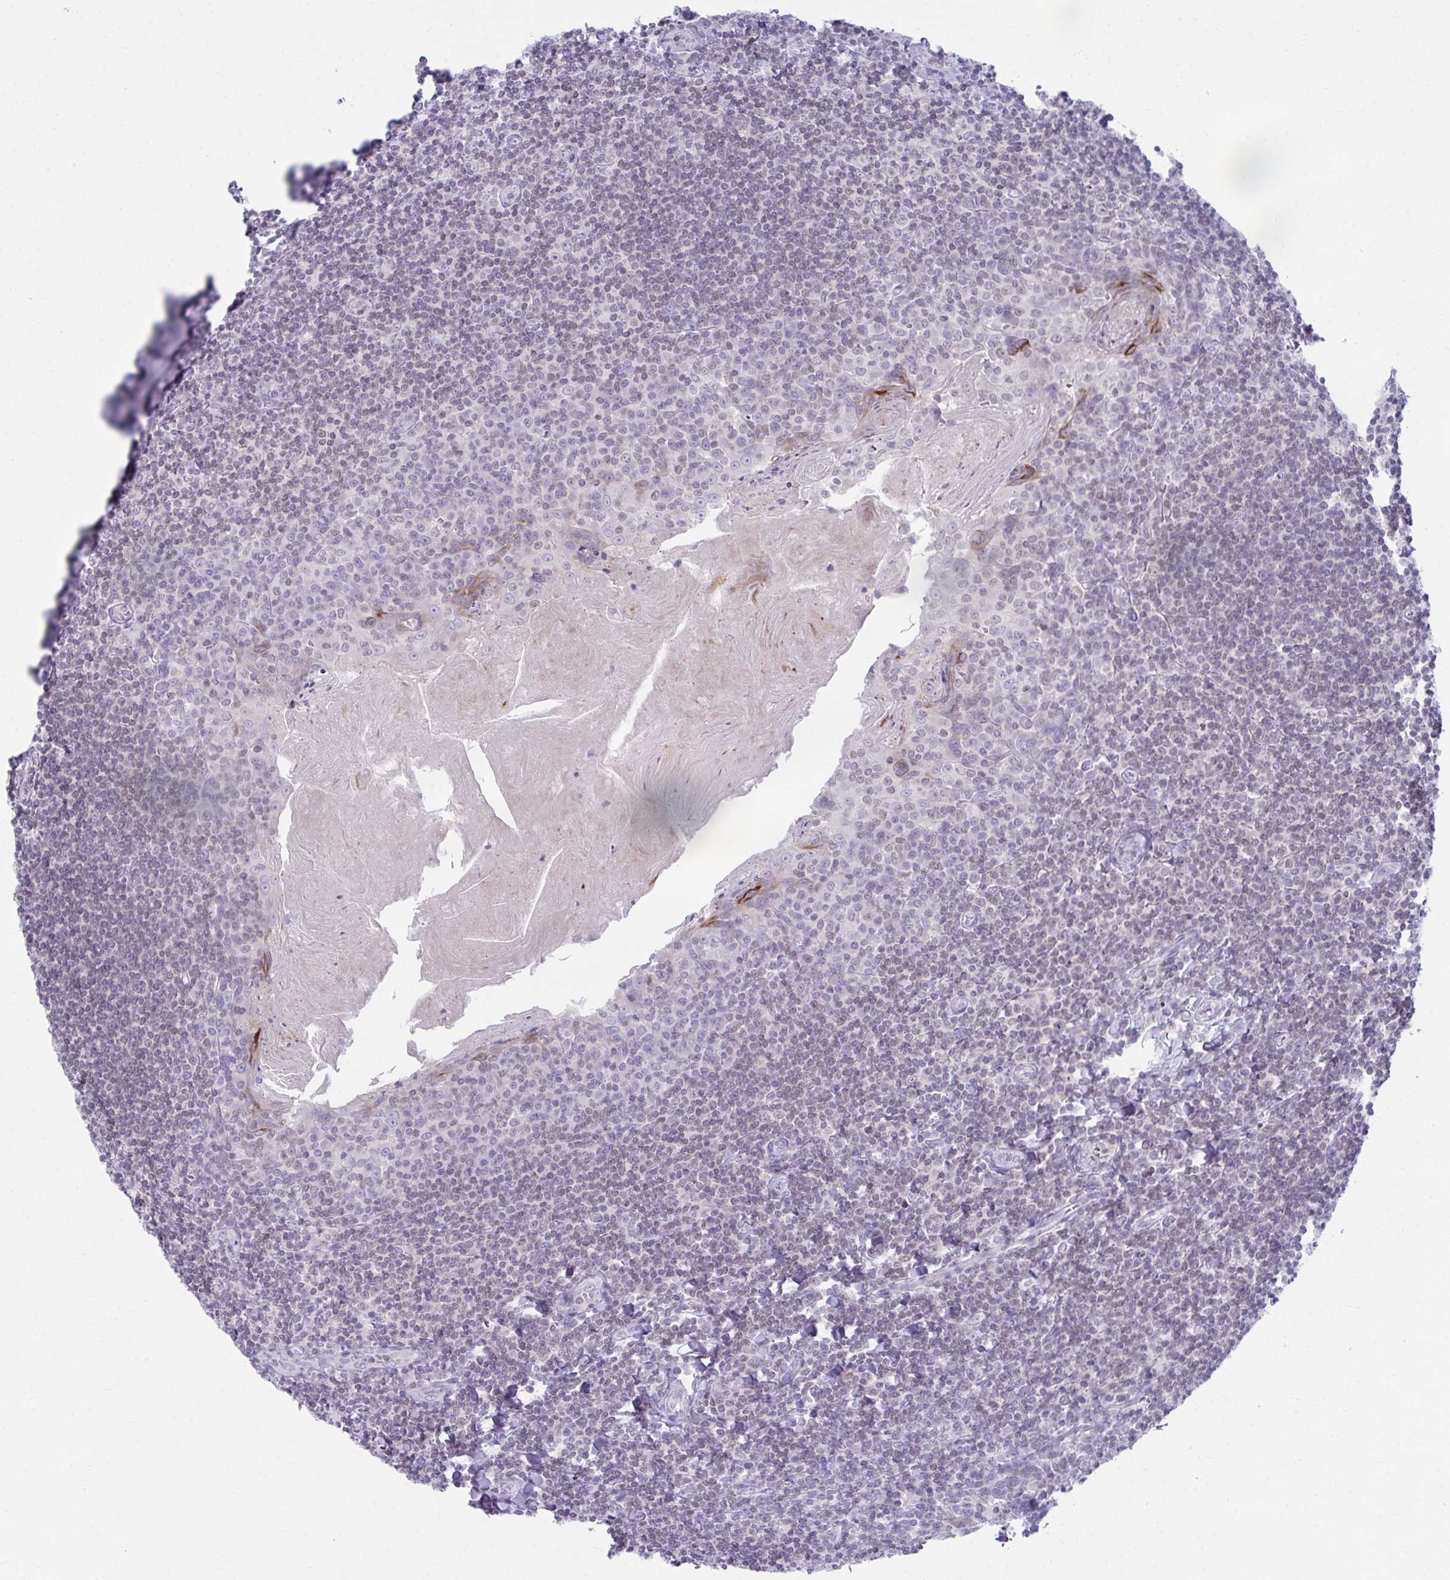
{"staining": {"intensity": "negative", "quantity": "none", "location": "none"}, "tissue": "tonsil", "cell_type": "Non-germinal center cells", "image_type": "normal", "snomed": [{"axis": "morphology", "description": "Normal tissue, NOS"}, {"axis": "topography", "description": "Tonsil"}], "caption": "Human tonsil stained for a protein using immunohistochemistry displays no expression in non-germinal center cells.", "gene": "OR7A5", "patient": {"sex": "male", "age": 27}}